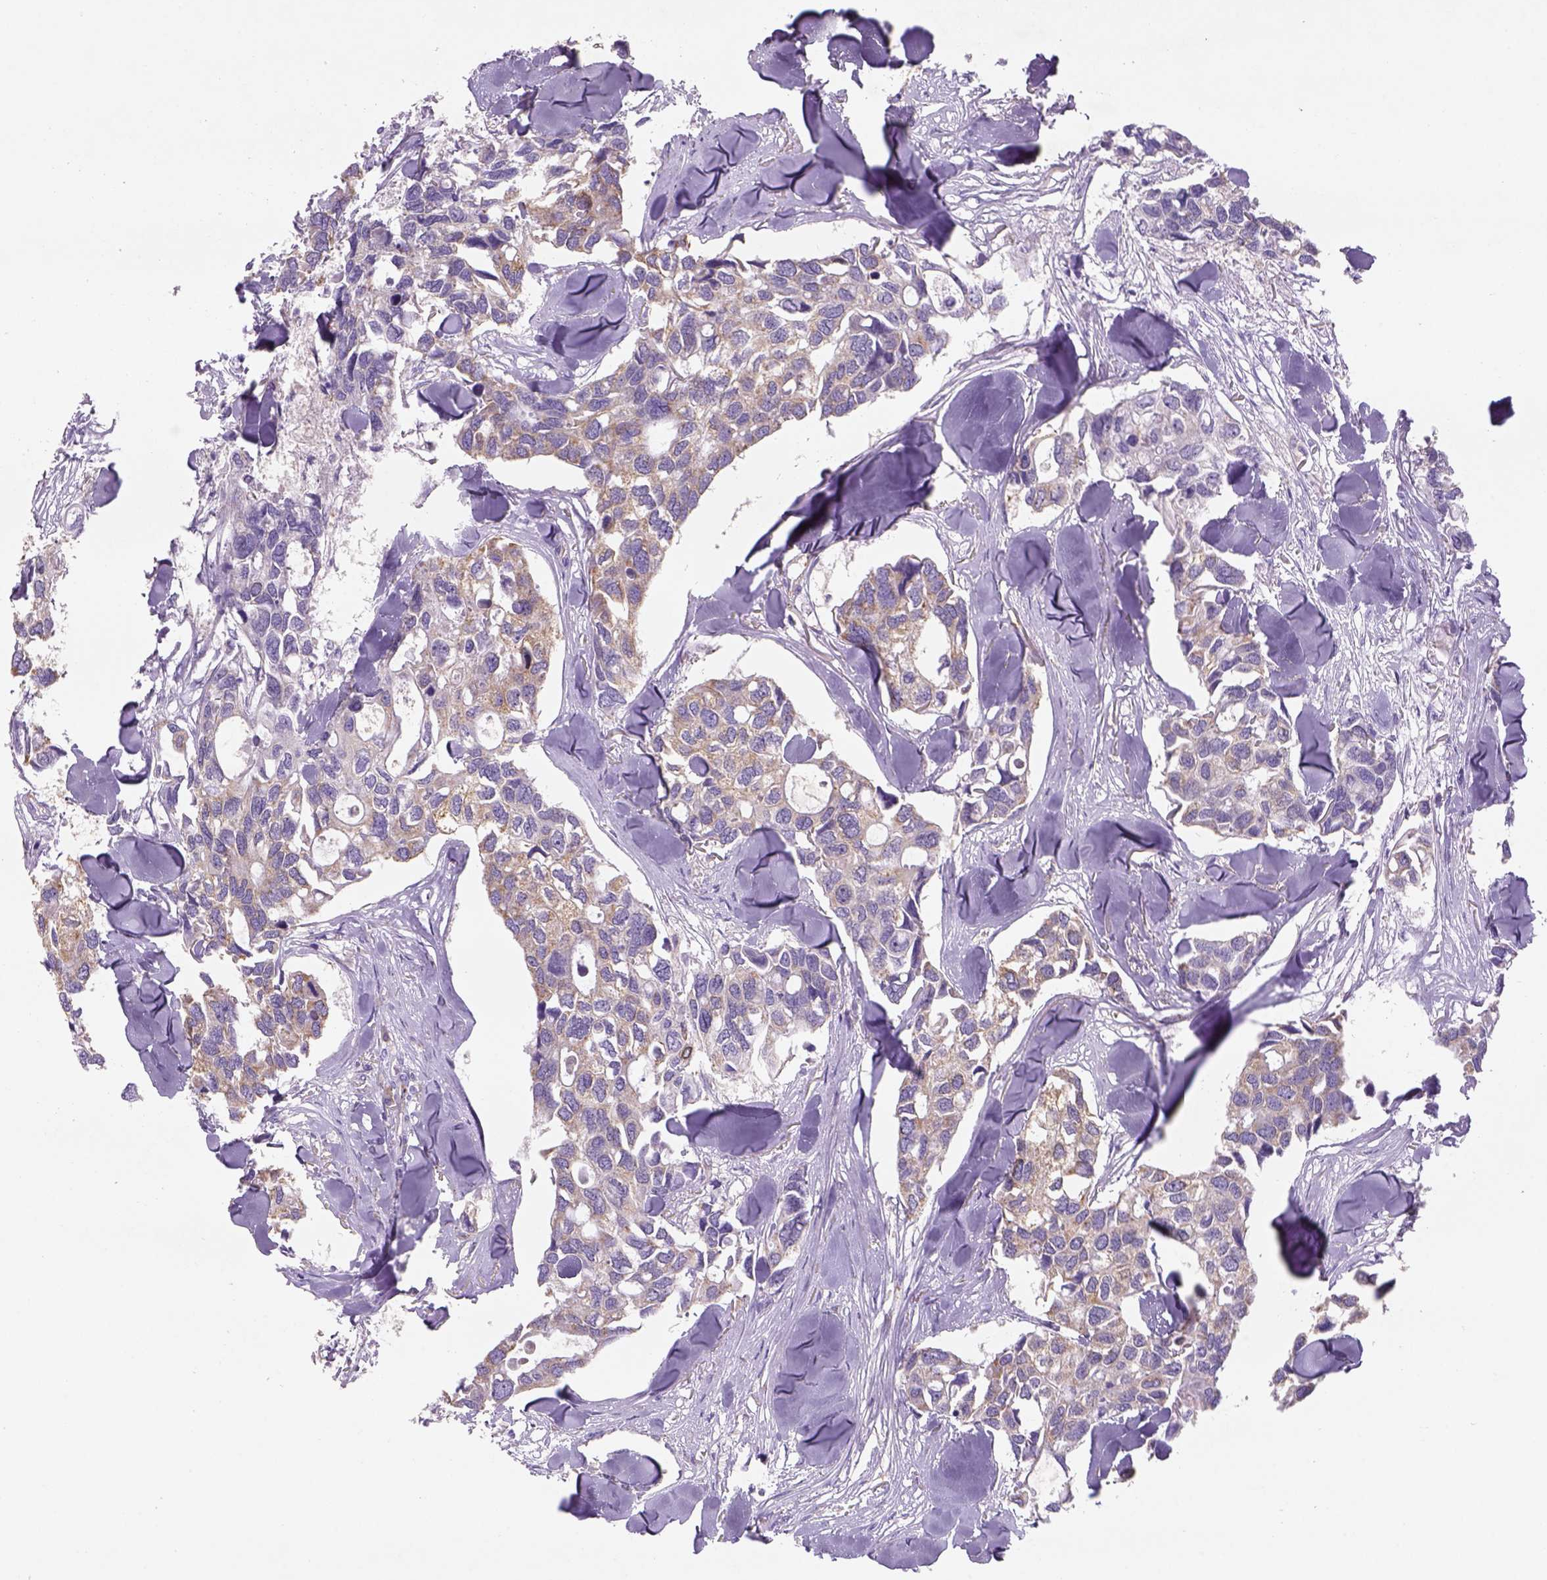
{"staining": {"intensity": "weak", "quantity": ">75%", "location": "cytoplasmic/membranous"}, "tissue": "breast cancer", "cell_type": "Tumor cells", "image_type": "cancer", "snomed": [{"axis": "morphology", "description": "Duct carcinoma"}, {"axis": "topography", "description": "Breast"}], "caption": "Brown immunohistochemical staining in breast intraductal carcinoma demonstrates weak cytoplasmic/membranous expression in approximately >75% of tumor cells.", "gene": "NAALAD2", "patient": {"sex": "female", "age": 83}}